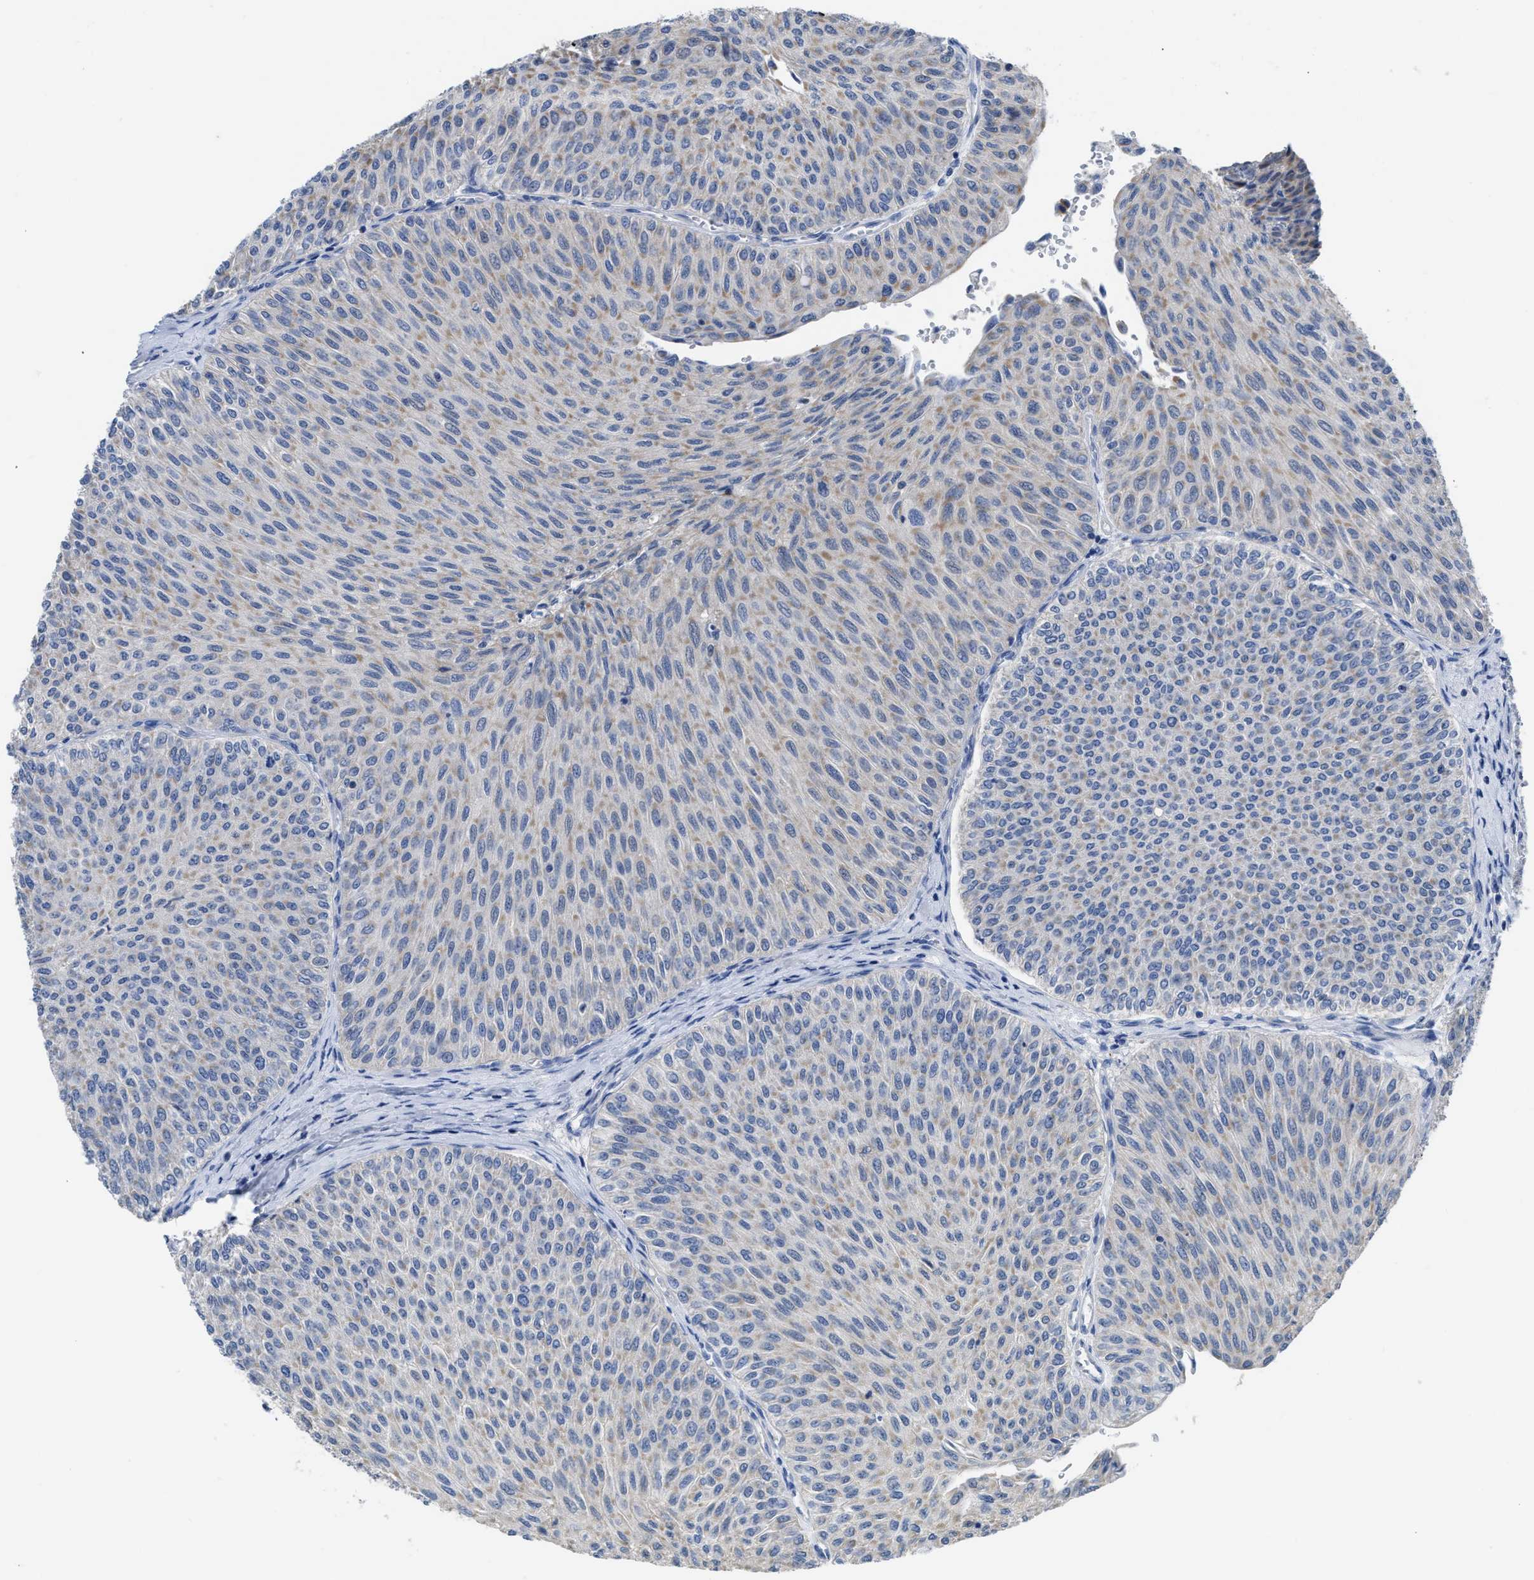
{"staining": {"intensity": "negative", "quantity": "none", "location": "none"}, "tissue": "urothelial cancer", "cell_type": "Tumor cells", "image_type": "cancer", "snomed": [{"axis": "morphology", "description": "Urothelial carcinoma, Low grade"}, {"axis": "topography", "description": "Urinary bladder"}], "caption": "An immunohistochemistry (IHC) image of urothelial cancer is shown. There is no staining in tumor cells of urothelial cancer.", "gene": "ETFA", "patient": {"sex": "male", "age": 78}}